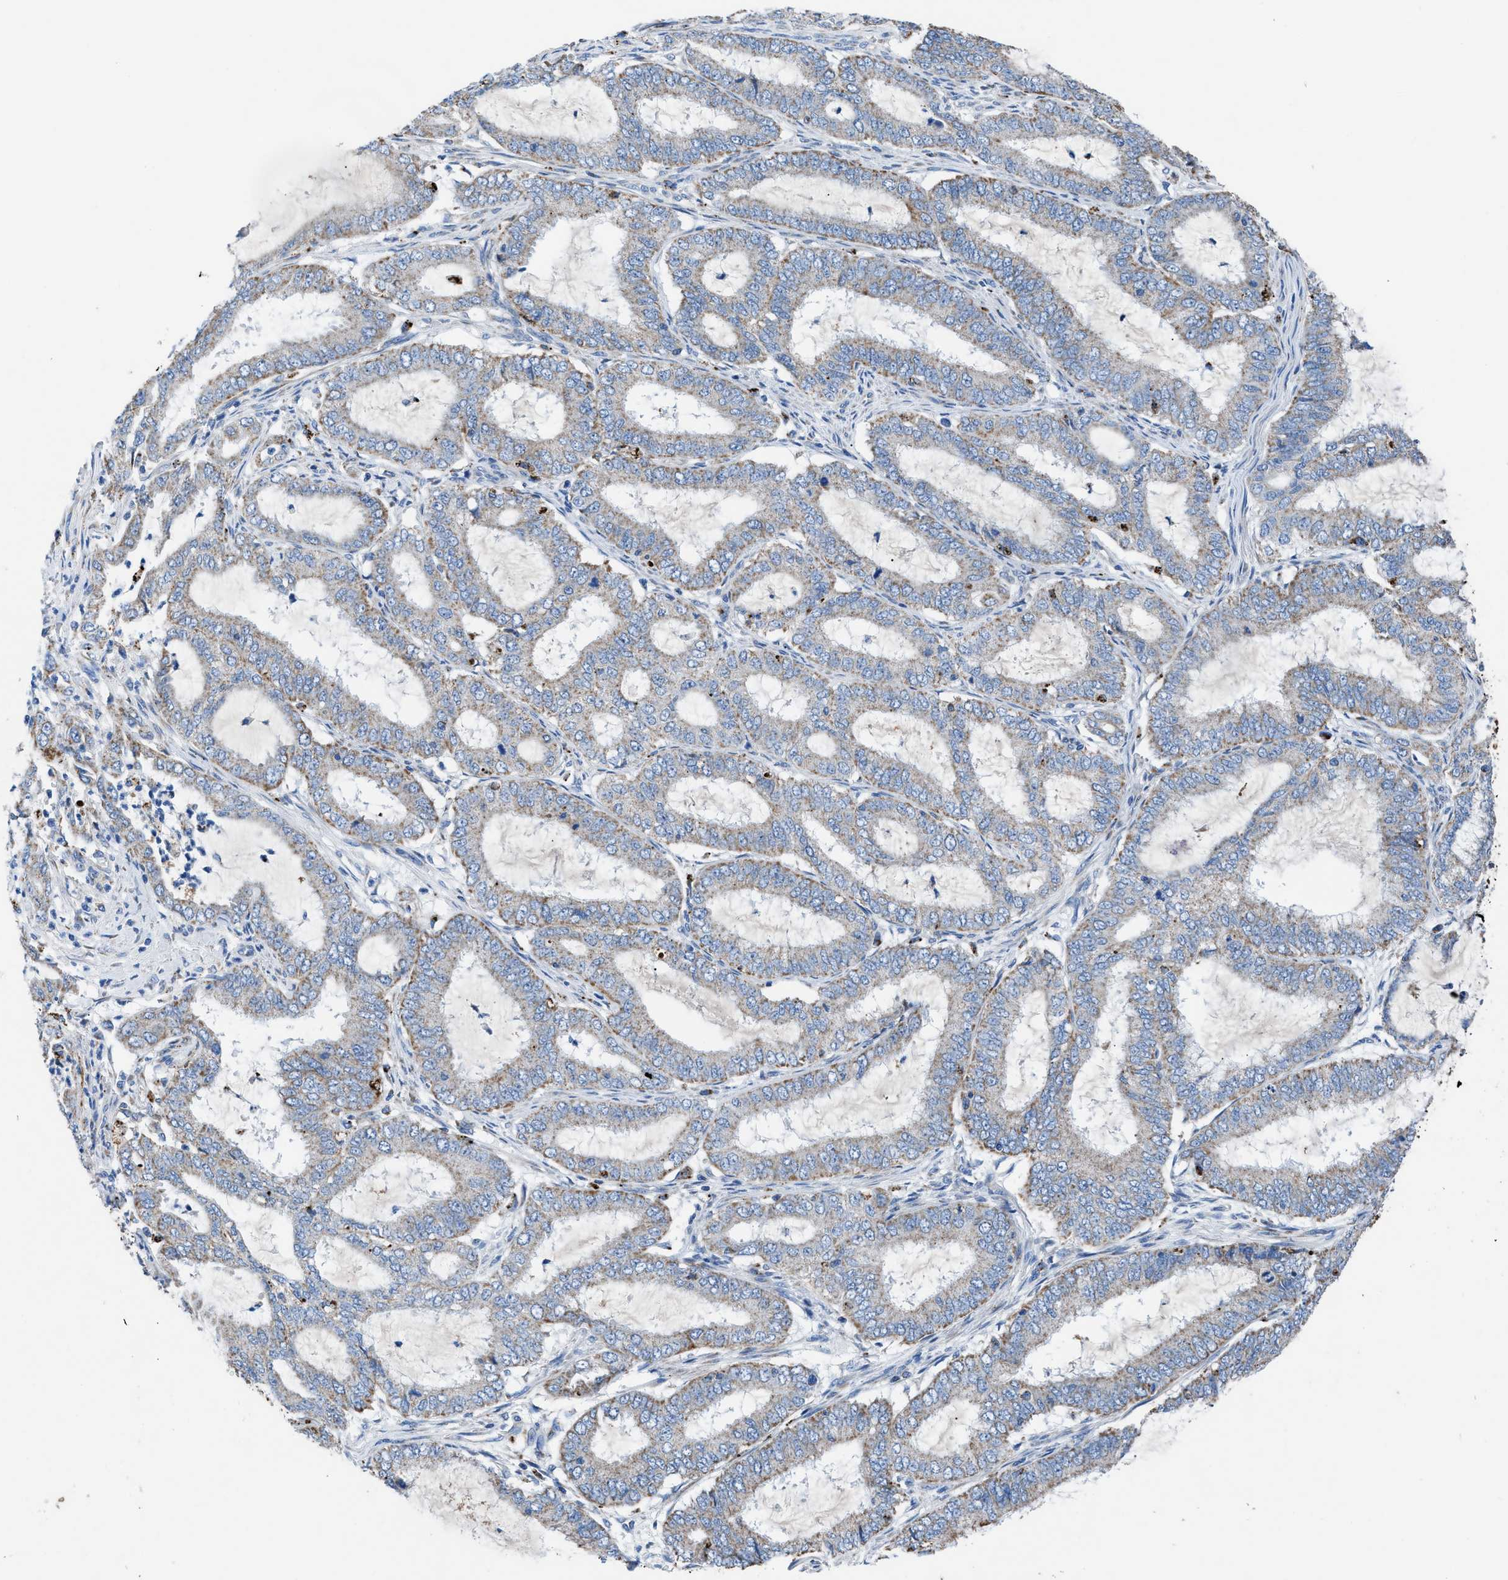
{"staining": {"intensity": "weak", "quantity": "25%-75%", "location": "cytoplasmic/membranous"}, "tissue": "endometrial cancer", "cell_type": "Tumor cells", "image_type": "cancer", "snomed": [{"axis": "morphology", "description": "Adenocarcinoma, NOS"}, {"axis": "topography", "description": "Endometrium"}], "caption": "Immunohistochemistry (IHC) histopathology image of adenocarcinoma (endometrial) stained for a protein (brown), which shows low levels of weak cytoplasmic/membranous positivity in approximately 25%-75% of tumor cells.", "gene": "ZDHHC3", "patient": {"sex": "female", "age": 70}}